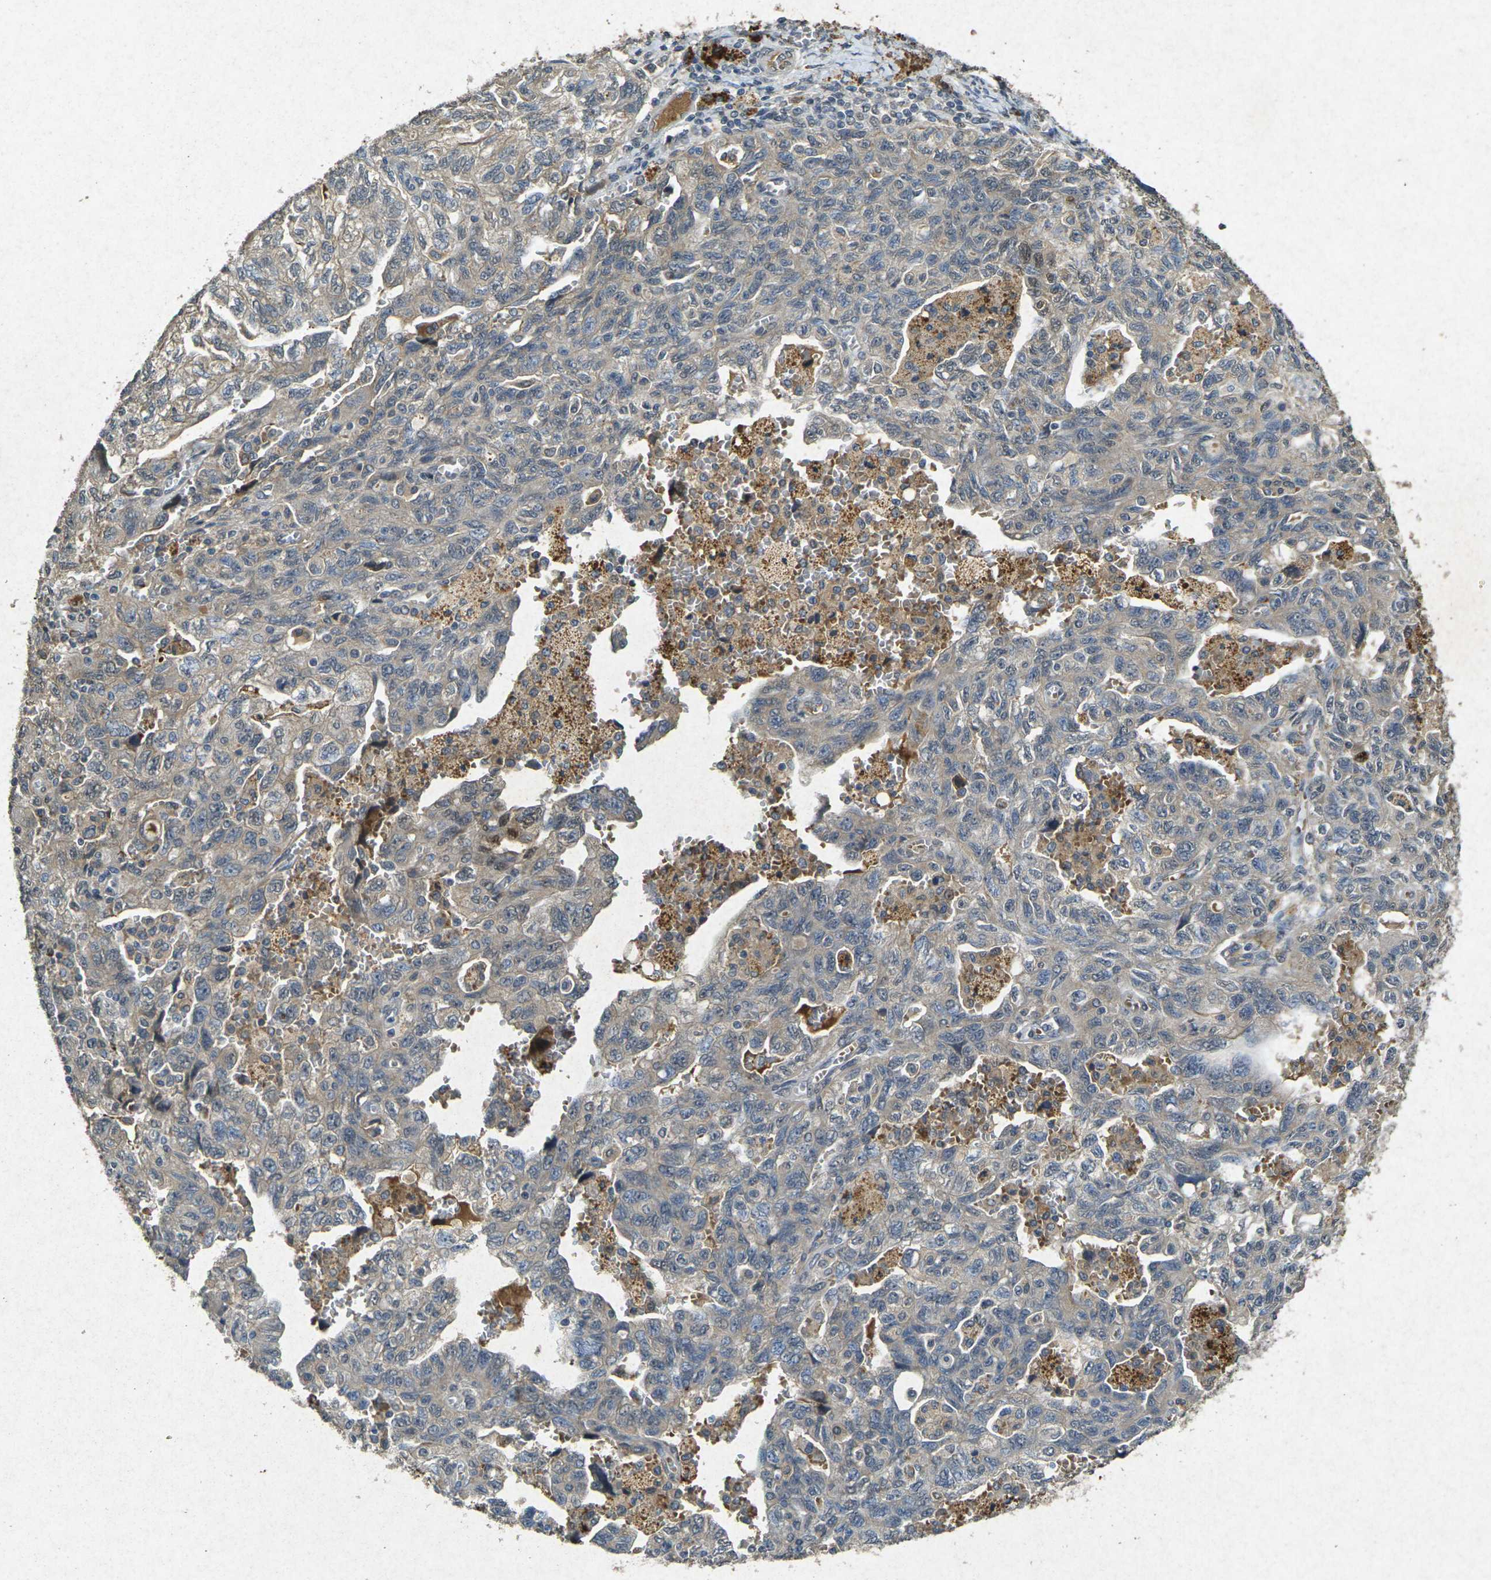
{"staining": {"intensity": "weak", "quantity": "25%-75%", "location": "cytoplasmic/membranous"}, "tissue": "ovarian cancer", "cell_type": "Tumor cells", "image_type": "cancer", "snomed": [{"axis": "morphology", "description": "Carcinoma, NOS"}, {"axis": "morphology", "description": "Cystadenocarcinoma, serous, NOS"}, {"axis": "topography", "description": "Ovary"}], "caption": "Immunohistochemical staining of human ovarian cancer (carcinoma) demonstrates low levels of weak cytoplasmic/membranous staining in approximately 25%-75% of tumor cells.", "gene": "RGMA", "patient": {"sex": "female", "age": 69}}